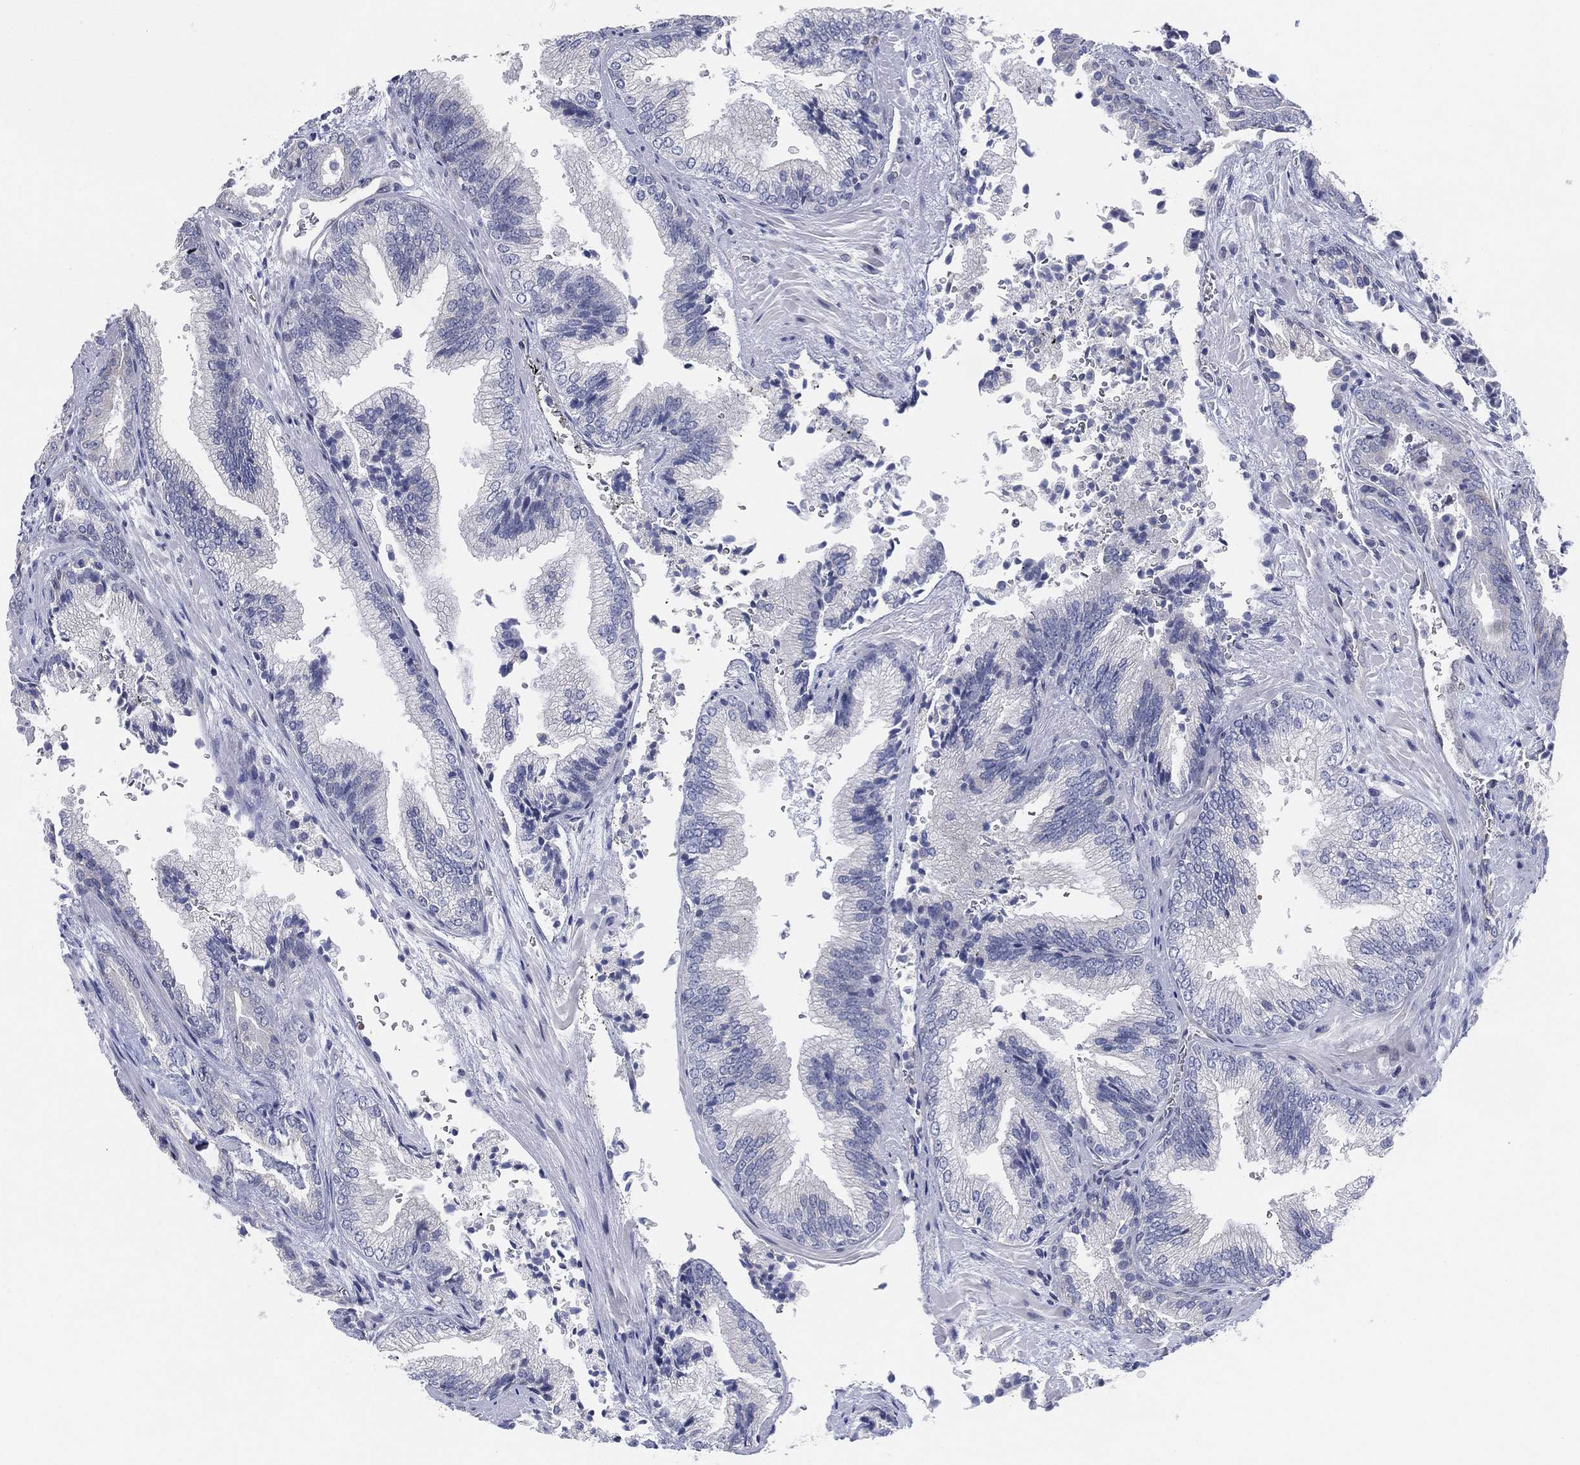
{"staining": {"intensity": "negative", "quantity": "none", "location": "none"}, "tissue": "prostate cancer", "cell_type": "Tumor cells", "image_type": "cancer", "snomed": [{"axis": "morphology", "description": "Adenocarcinoma, Low grade"}, {"axis": "topography", "description": "Prostate"}], "caption": "Tumor cells show no significant protein positivity in adenocarcinoma (low-grade) (prostate).", "gene": "CFTR", "patient": {"sex": "male", "age": 68}}